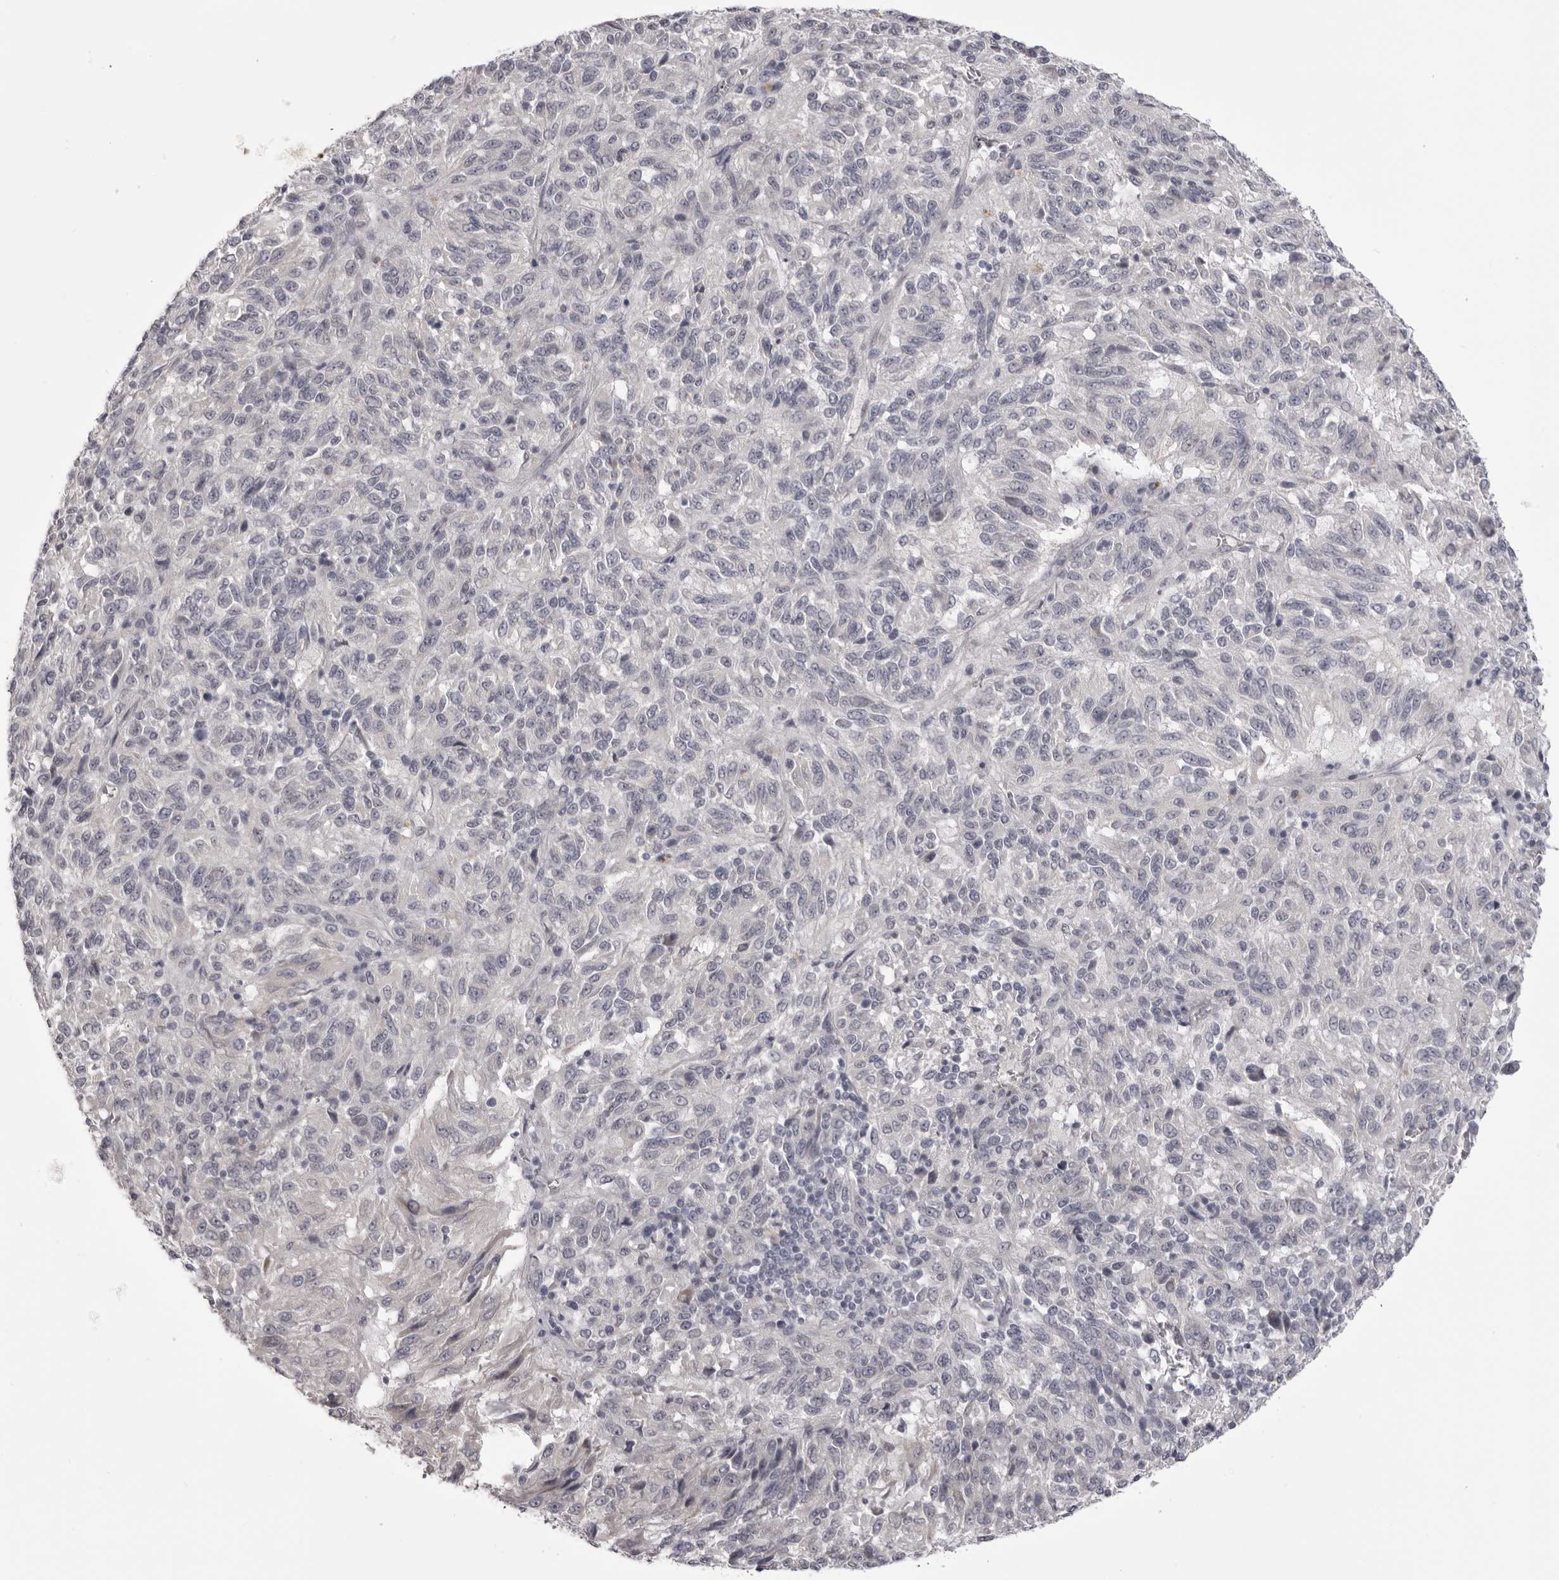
{"staining": {"intensity": "negative", "quantity": "none", "location": "none"}, "tissue": "melanoma", "cell_type": "Tumor cells", "image_type": "cancer", "snomed": [{"axis": "morphology", "description": "Malignant melanoma, Metastatic site"}, {"axis": "topography", "description": "Lung"}], "caption": "Protein analysis of malignant melanoma (metastatic site) displays no significant positivity in tumor cells.", "gene": "EPHA10", "patient": {"sex": "male", "age": 64}}